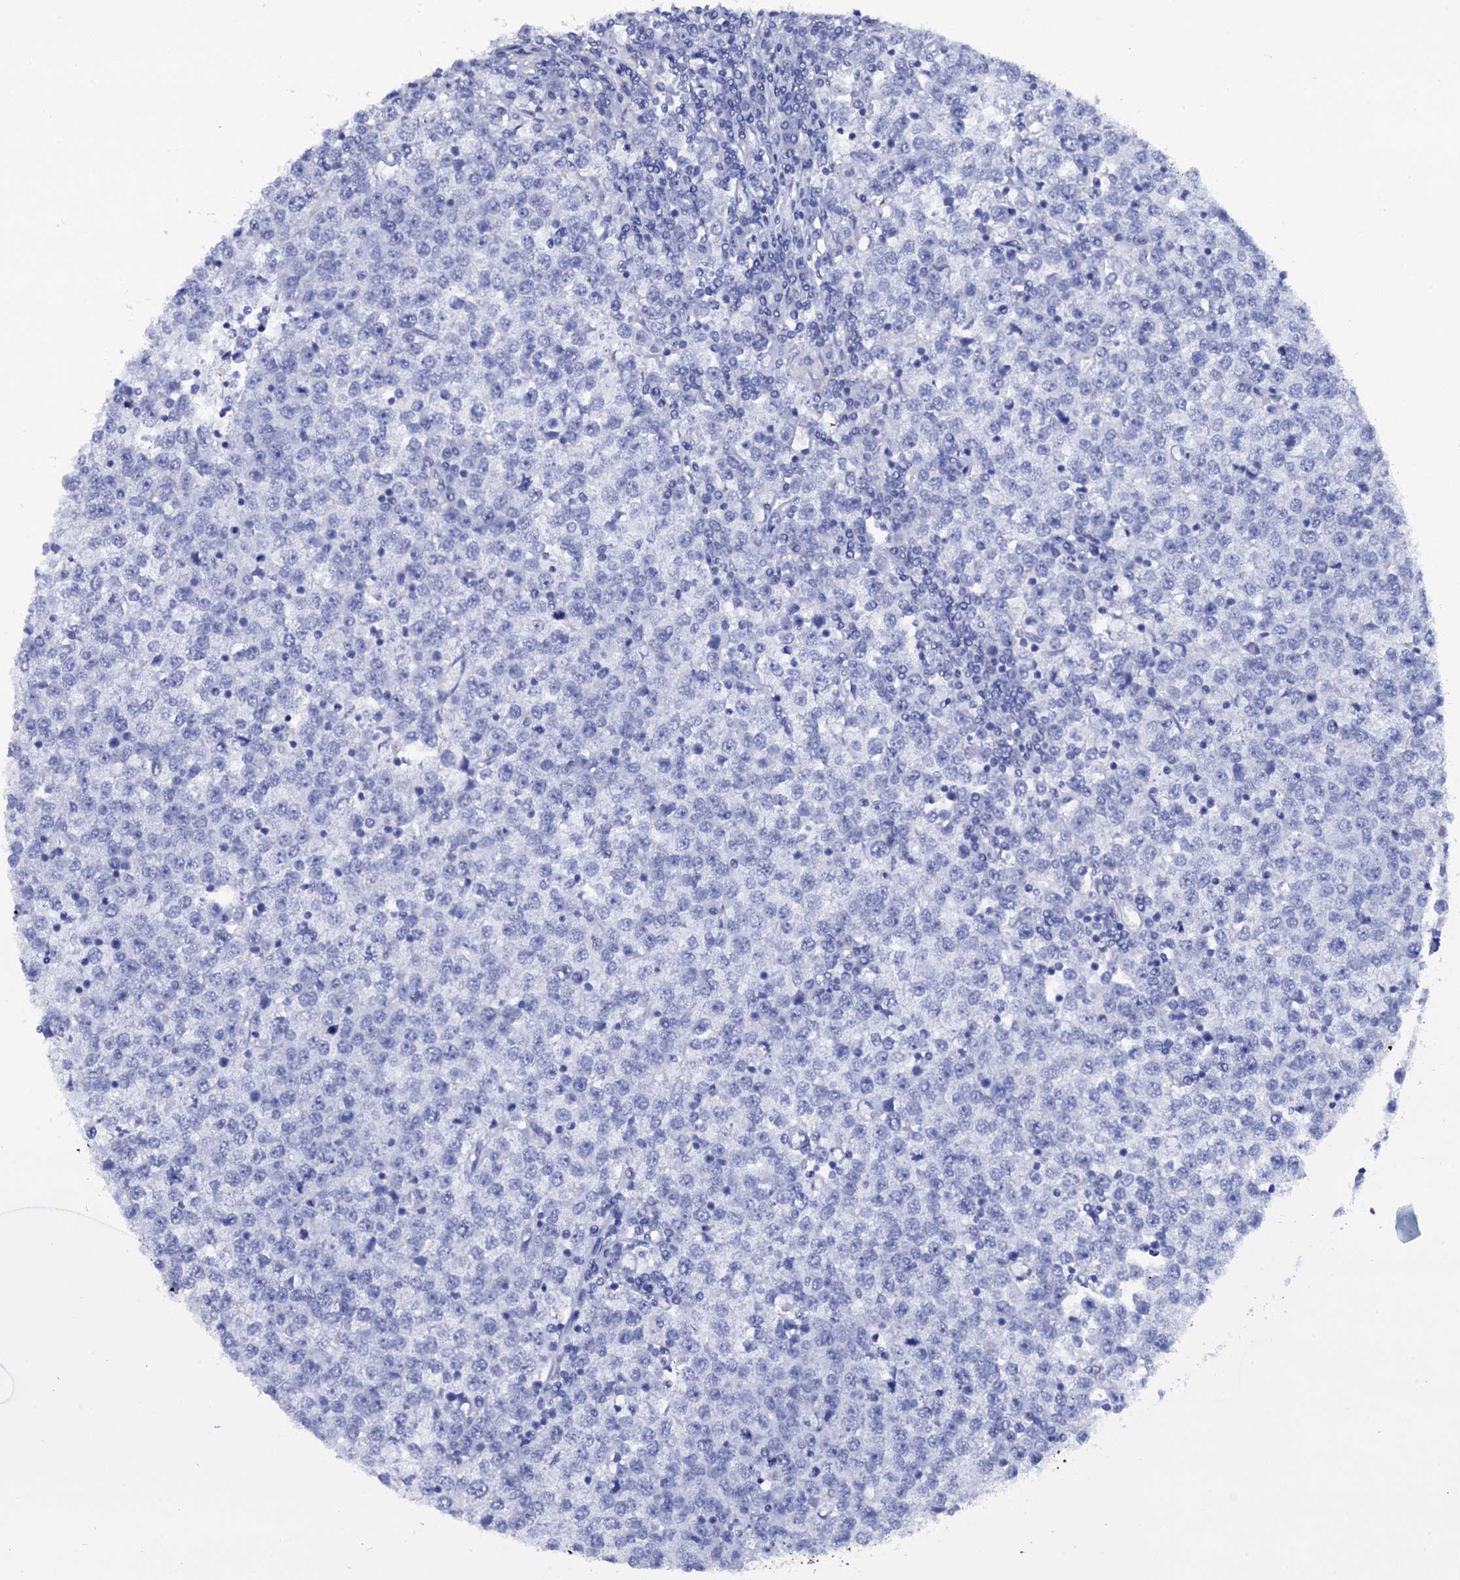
{"staining": {"intensity": "negative", "quantity": "none", "location": "none"}, "tissue": "testis cancer", "cell_type": "Tumor cells", "image_type": "cancer", "snomed": [{"axis": "morphology", "description": "Seminoma, NOS"}, {"axis": "topography", "description": "Testis"}], "caption": "Human seminoma (testis) stained for a protein using immunohistochemistry demonstrates no positivity in tumor cells.", "gene": "ITPRID2", "patient": {"sex": "male", "age": 65}}